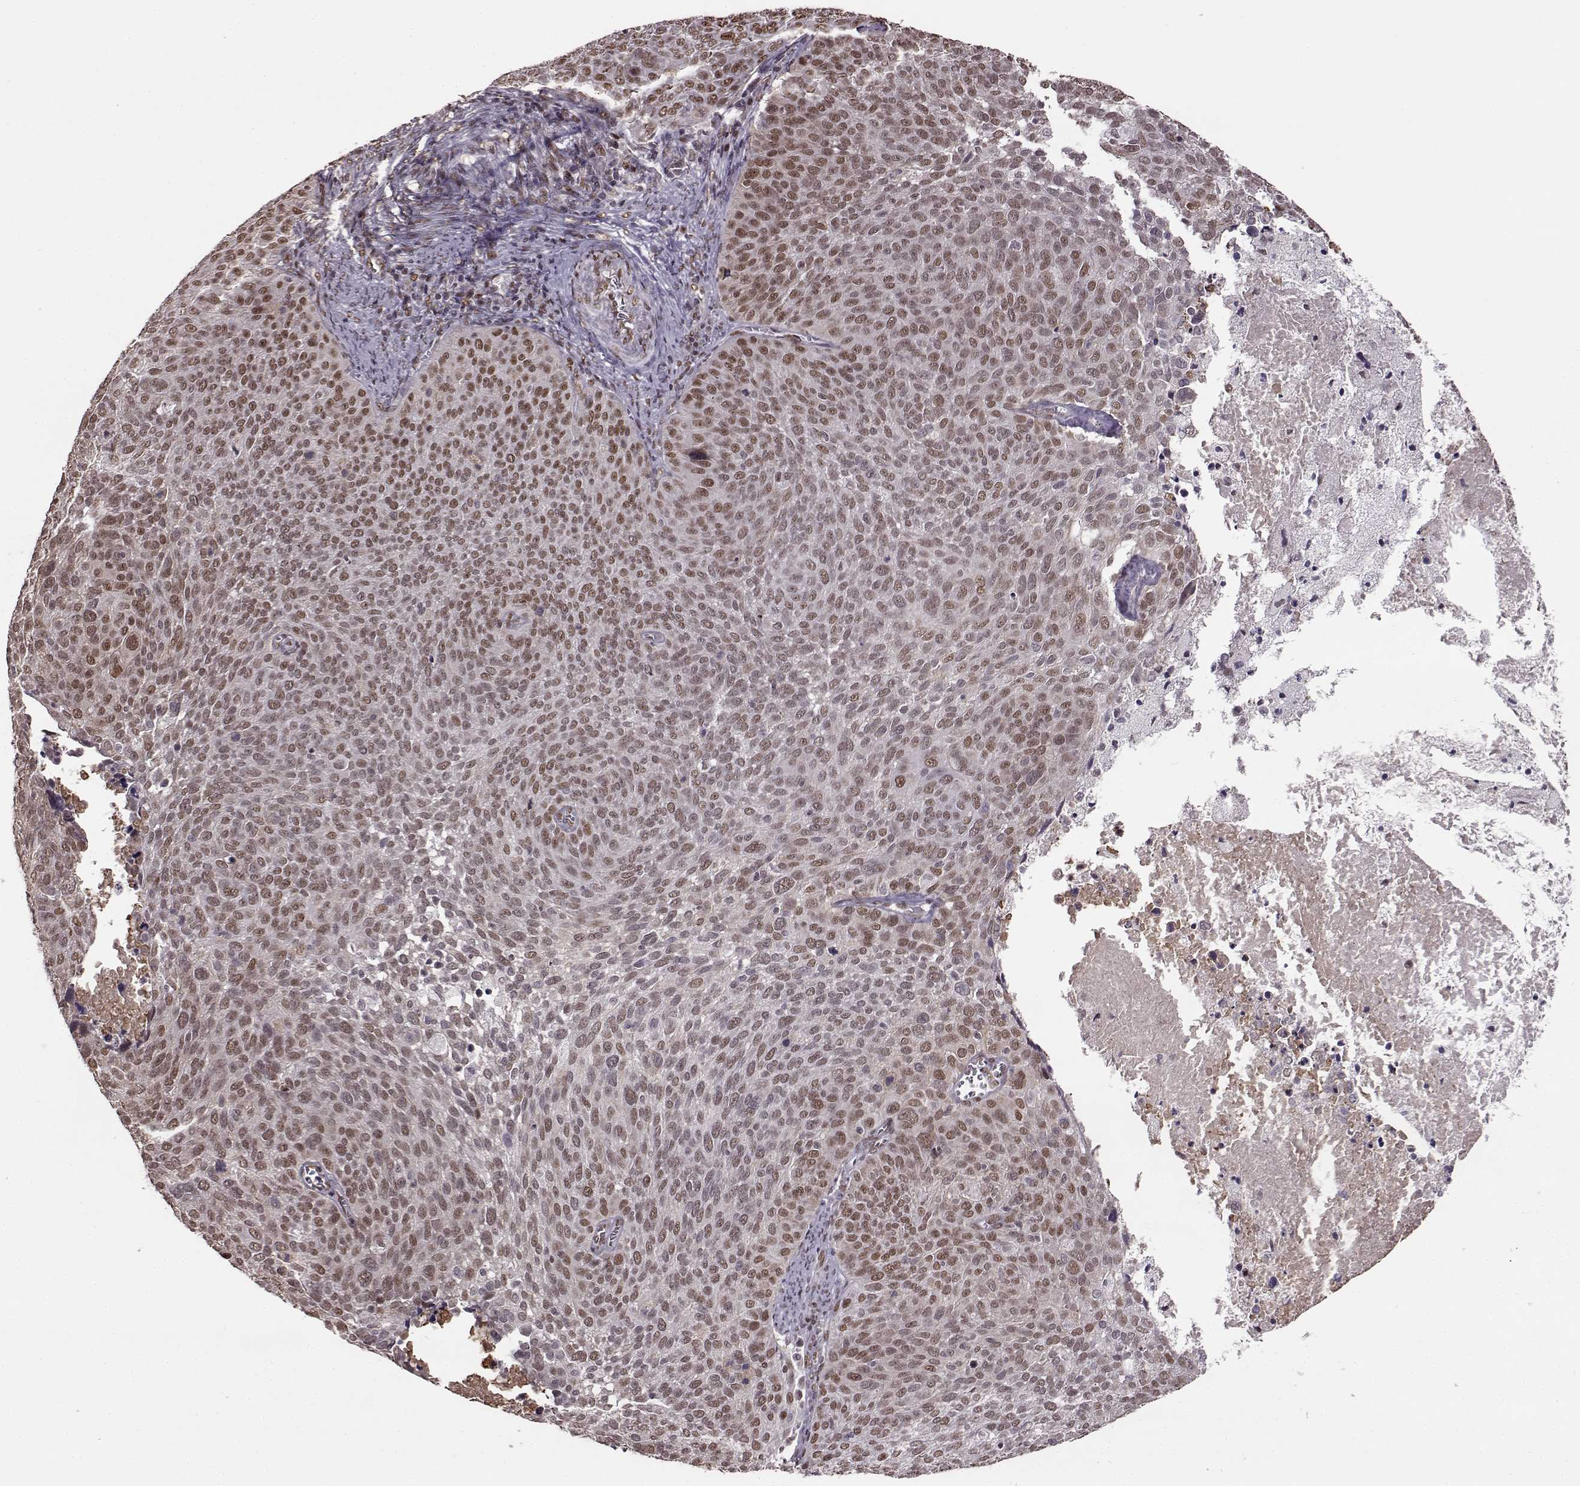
{"staining": {"intensity": "weak", "quantity": ">75%", "location": "nuclear"}, "tissue": "cervical cancer", "cell_type": "Tumor cells", "image_type": "cancer", "snomed": [{"axis": "morphology", "description": "Squamous cell carcinoma, NOS"}, {"axis": "topography", "description": "Cervix"}], "caption": "Human cervical cancer (squamous cell carcinoma) stained with a brown dye exhibits weak nuclear positive expression in approximately >75% of tumor cells.", "gene": "FTO", "patient": {"sex": "female", "age": 39}}